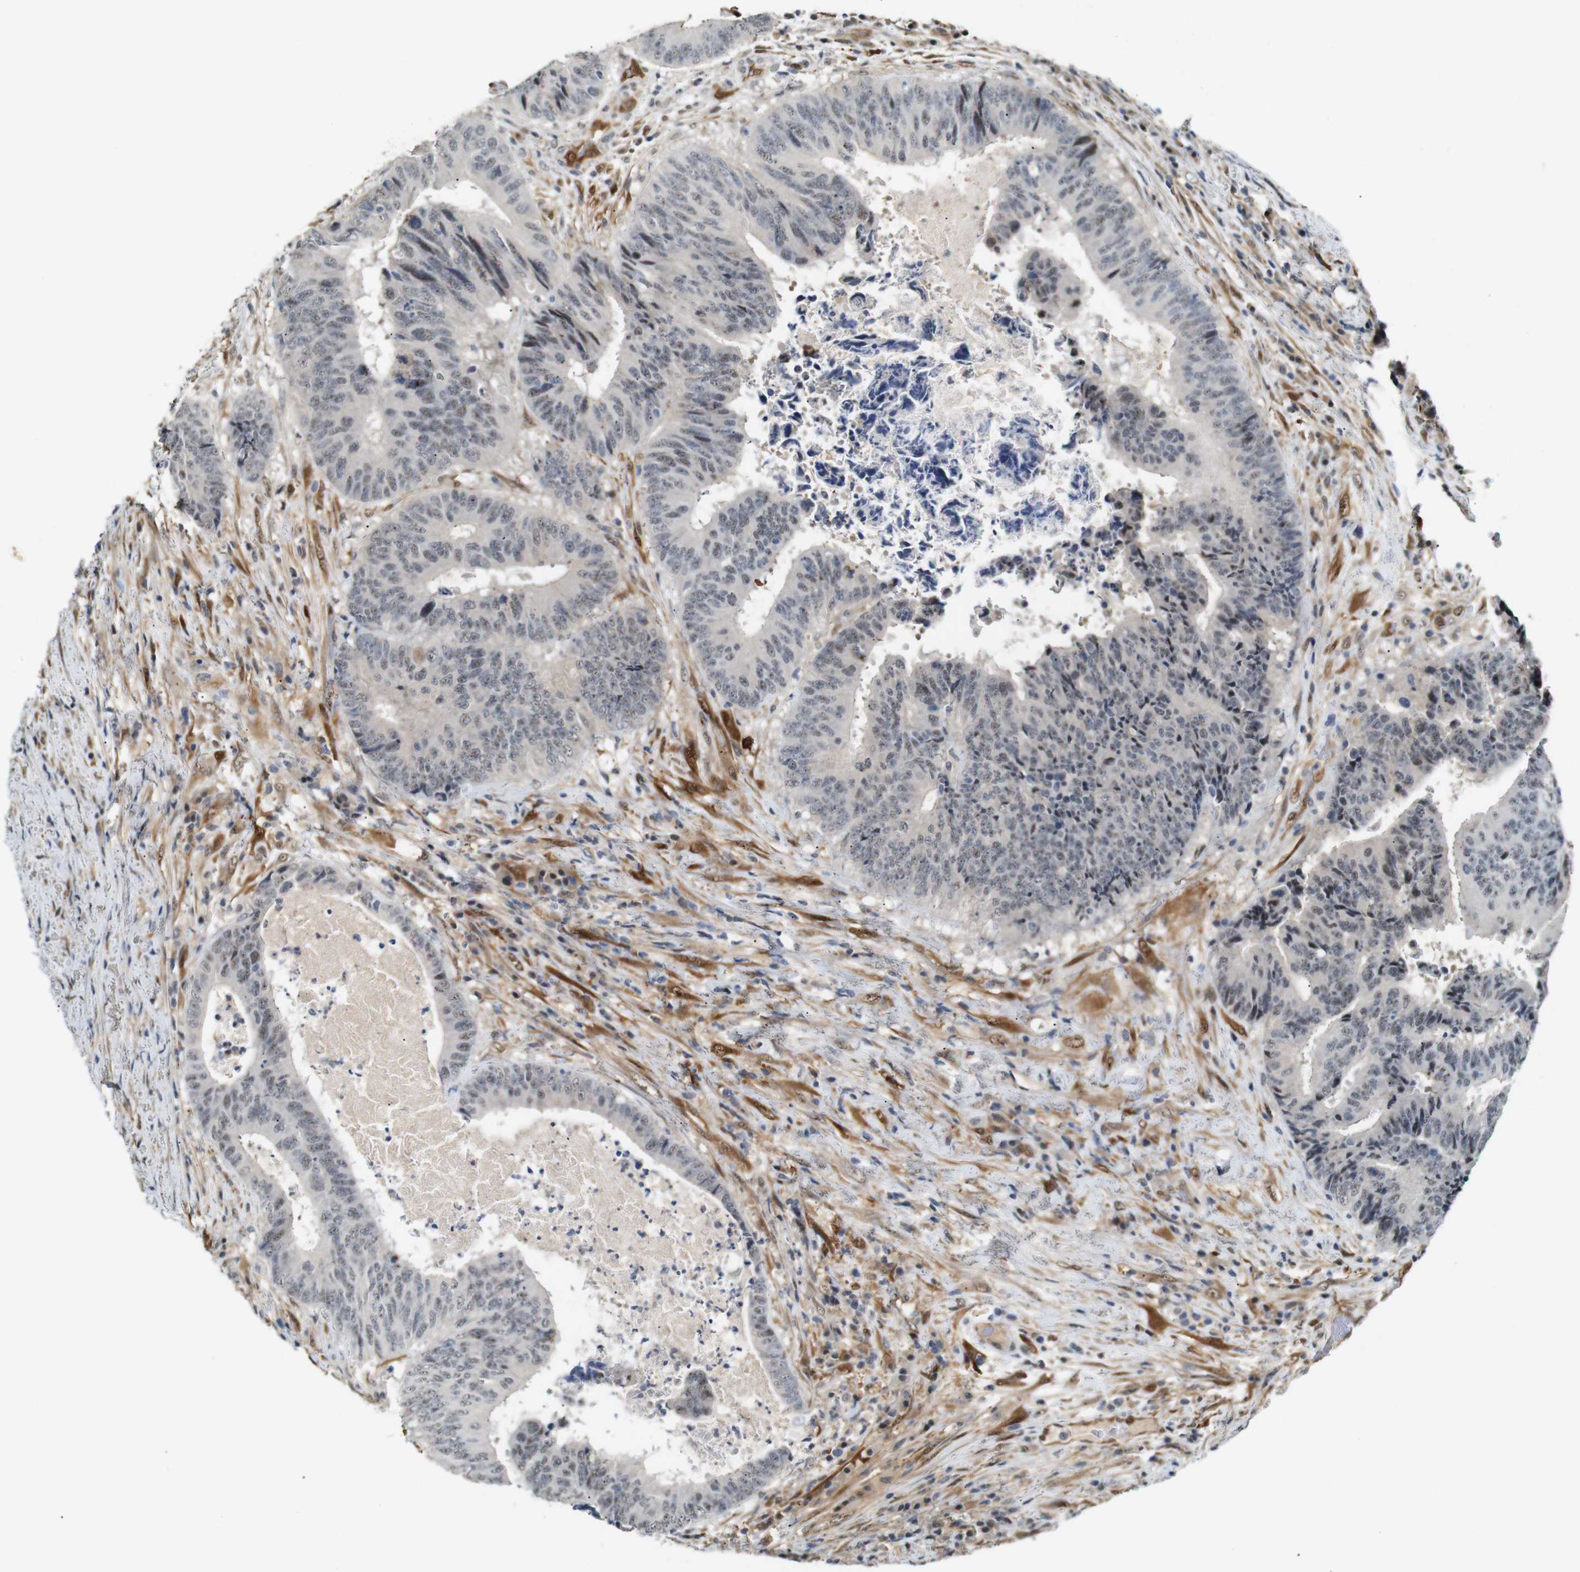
{"staining": {"intensity": "negative", "quantity": "none", "location": "none"}, "tissue": "colorectal cancer", "cell_type": "Tumor cells", "image_type": "cancer", "snomed": [{"axis": "morphology", "description": "Adenocarcinoma, NOS"}, {"axis": "topography", "description": "Rectum"}], "caption": "Tumor cells show no significant staining in colorectal adenocarcinoma.", "gene": "LXN", "patient": {"sex": "male", "age": 72}}